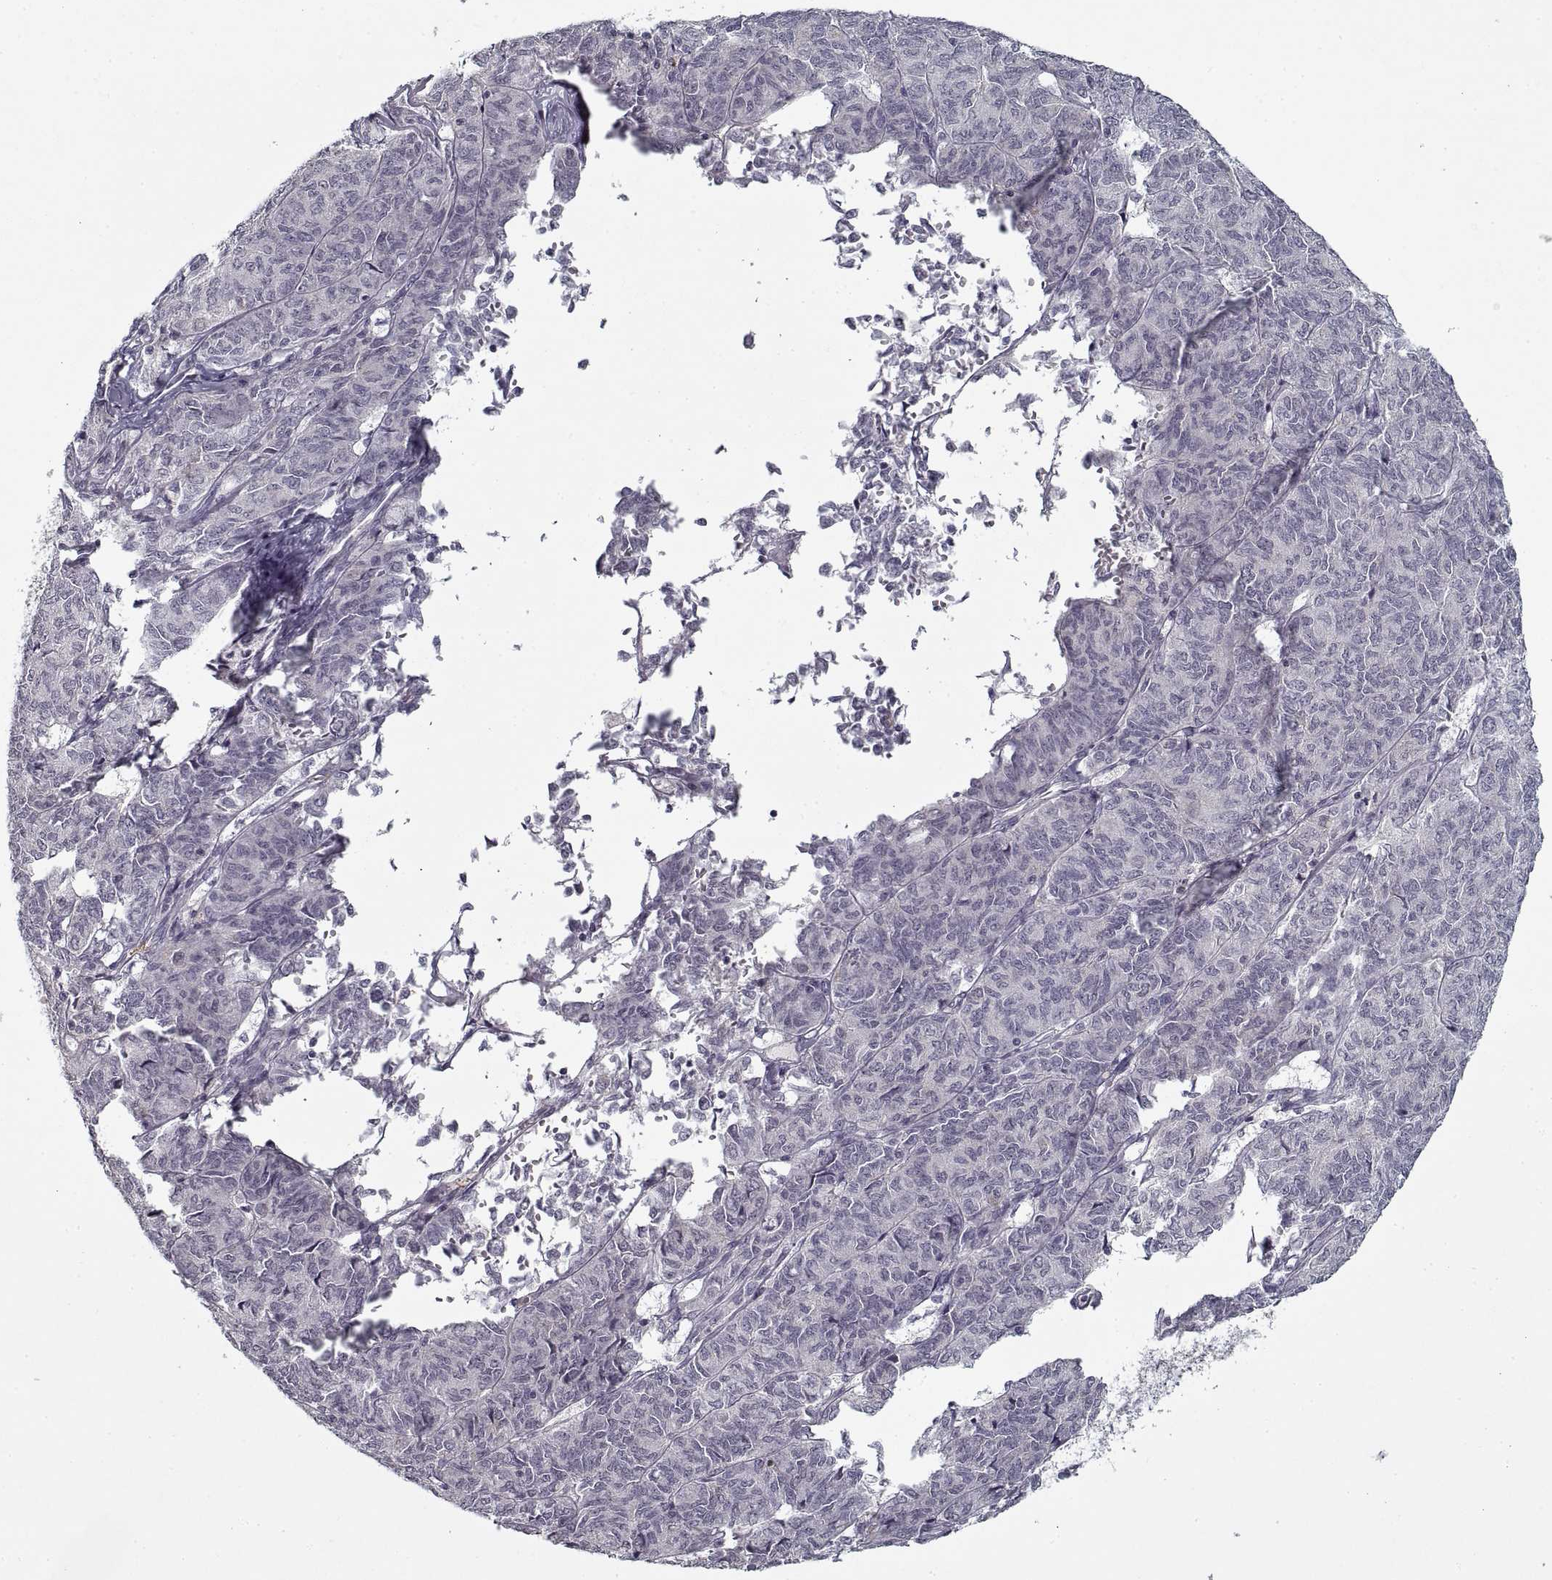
{"staining": {"intensity": "negative", "quantity": "none", "location": "none"}, "tissue": "ovarian cancer", "cell_type": "Tumor cells", "image_type": "cancer", "snomed": [{"axis": "morphology", "description": "Carcinoma, endometroid"}, {"axis": "topography", "description": "Ovary"}], "caption": "This is a image of immunohistochemistry staining of ovarian endometroid carcinoma, which shows no expression in tumor cells.", "gene": "GAD2", "patient": {"sex": "female", "age": 80}}